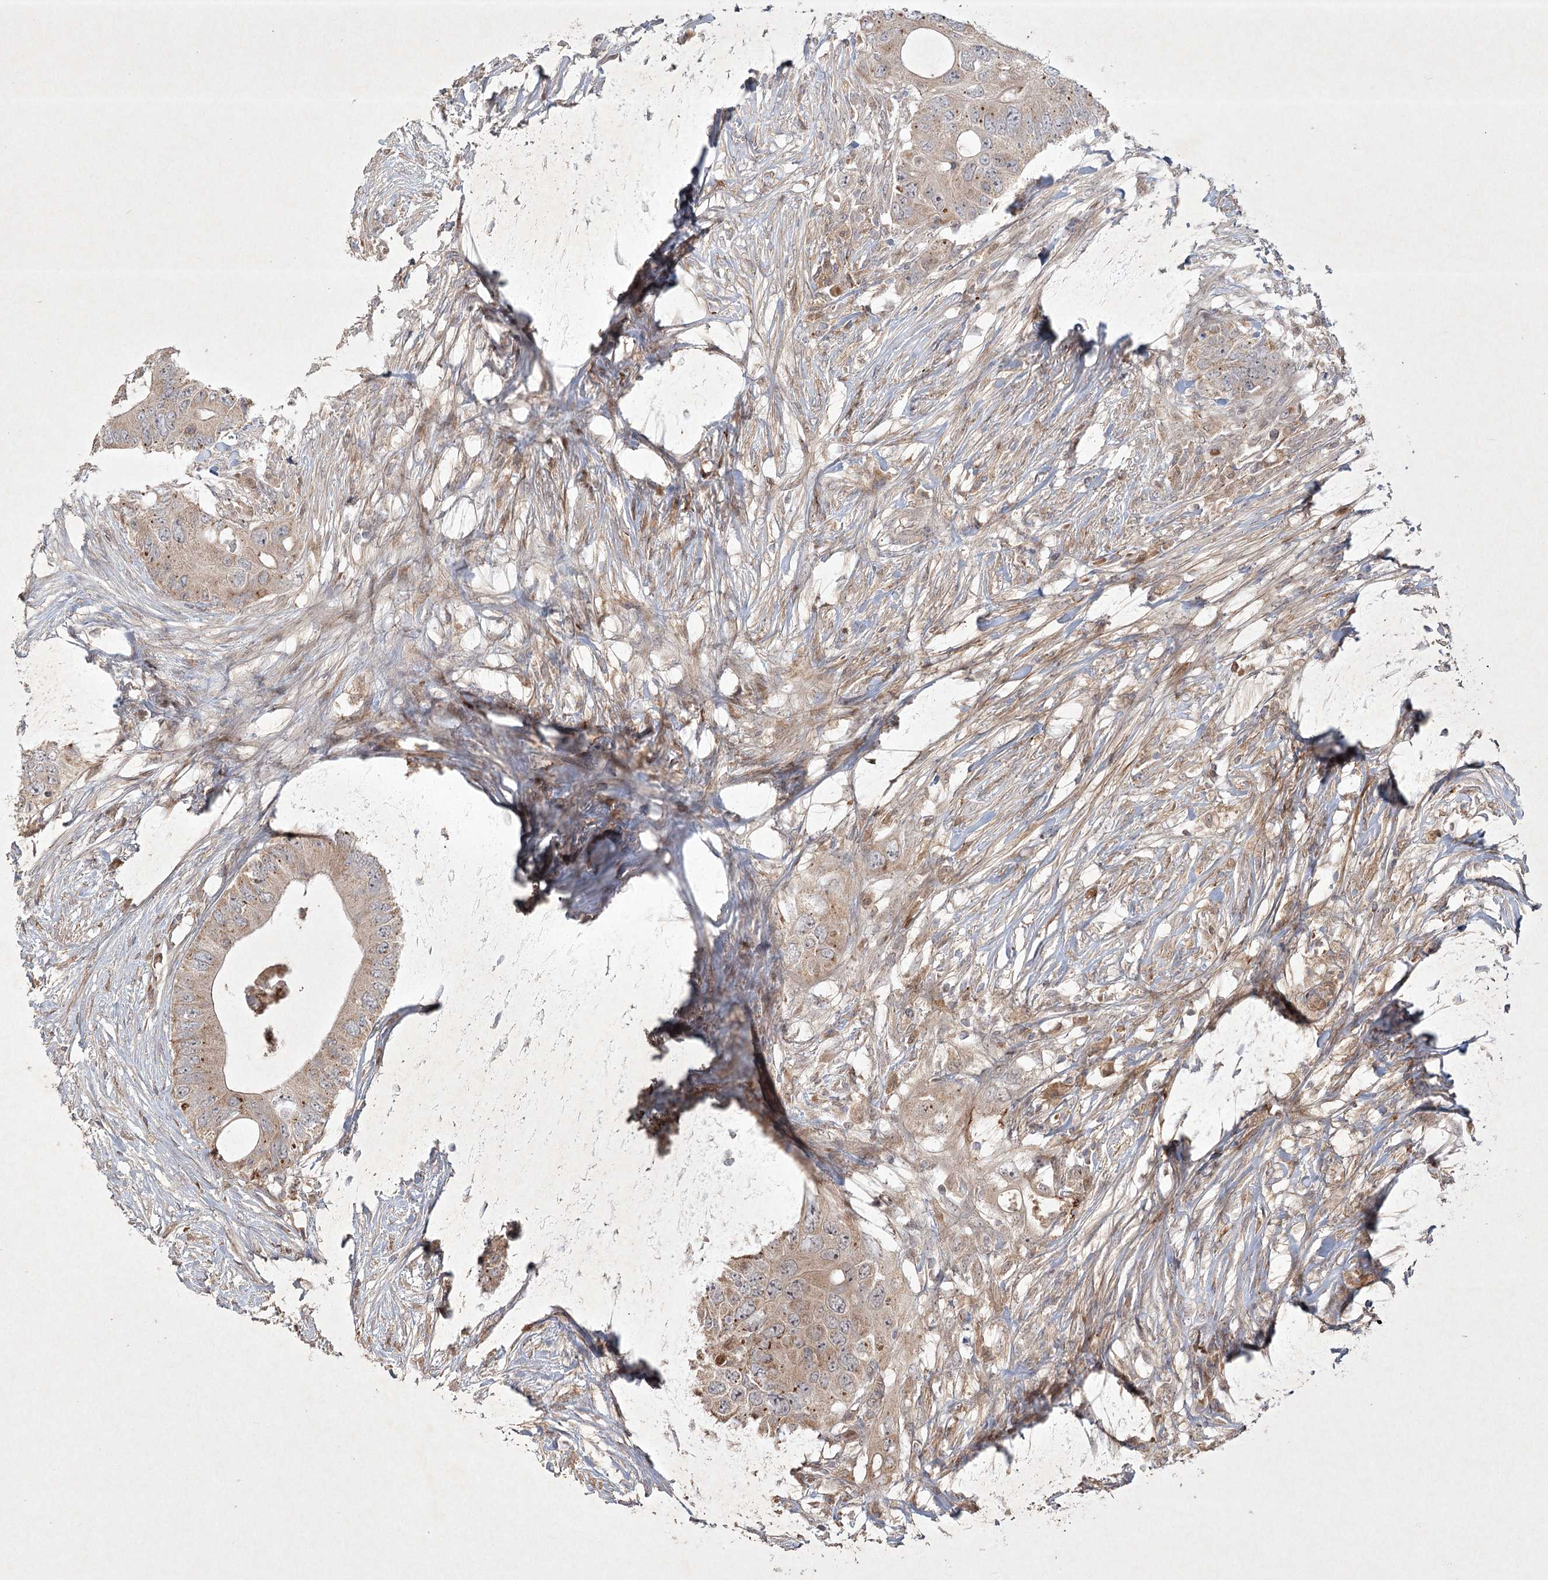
{"staining": {"intensity": "weak", "quantity": ">75%", "location": "cytoplasmic/membranous"}, "tissue": "colorectal cancer", "cell_type": "Tumor cells", "image_type": "cancer", "snomed": [{"axis": "morphology", "description": "Adenocarcinoma, NOS"}, {"axis": "topography", "description": "Colon"}], "caption": "The immunohistochemical stain shows weak cytoplasmic/membranous positivity in tumor cells of adenocarcinoma (colorectal) tissue. The protein of interest is shown in brown color, while the nuclei are stained blue.", "gene": "KBTBD4", "patient": {"sex": "male", "age": 71}}